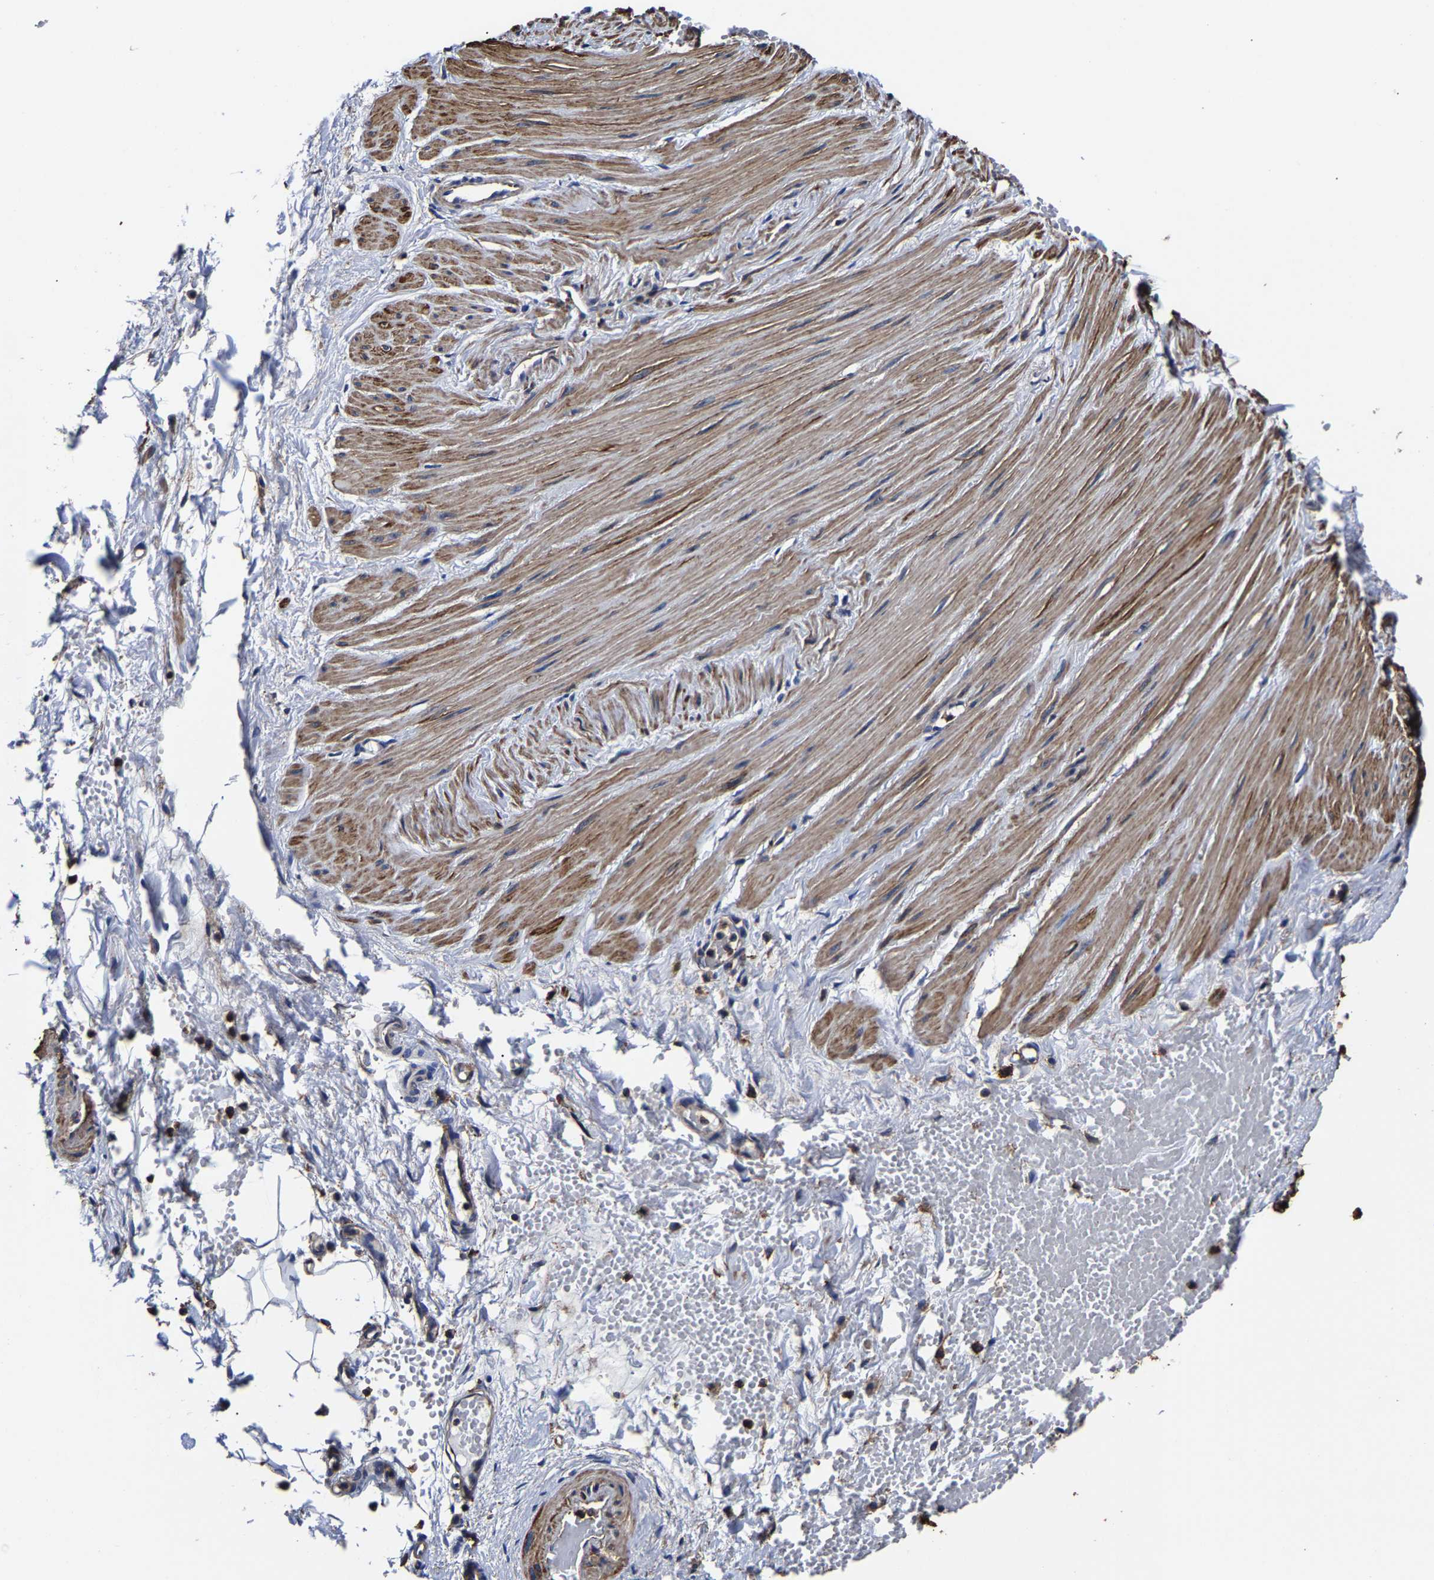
{"staining": {"intensity": "negative", "quantity": "none", "location": "none"}, "tissue": "adipose tissue", "cell_type": "Adipocytes", "image_type": "normal", "snomed": [{"axis": "morphology", "description": "Normal tissue, NOS"}, {"axis": "topography", "description": "Soft tissue"}], "caption": "The image displays no significant positivity in adipocytes of adipose tissue. Nuclei are stained in blue.", "gene": "SSH3", "patient": {"sex": "male", "age": 72}}